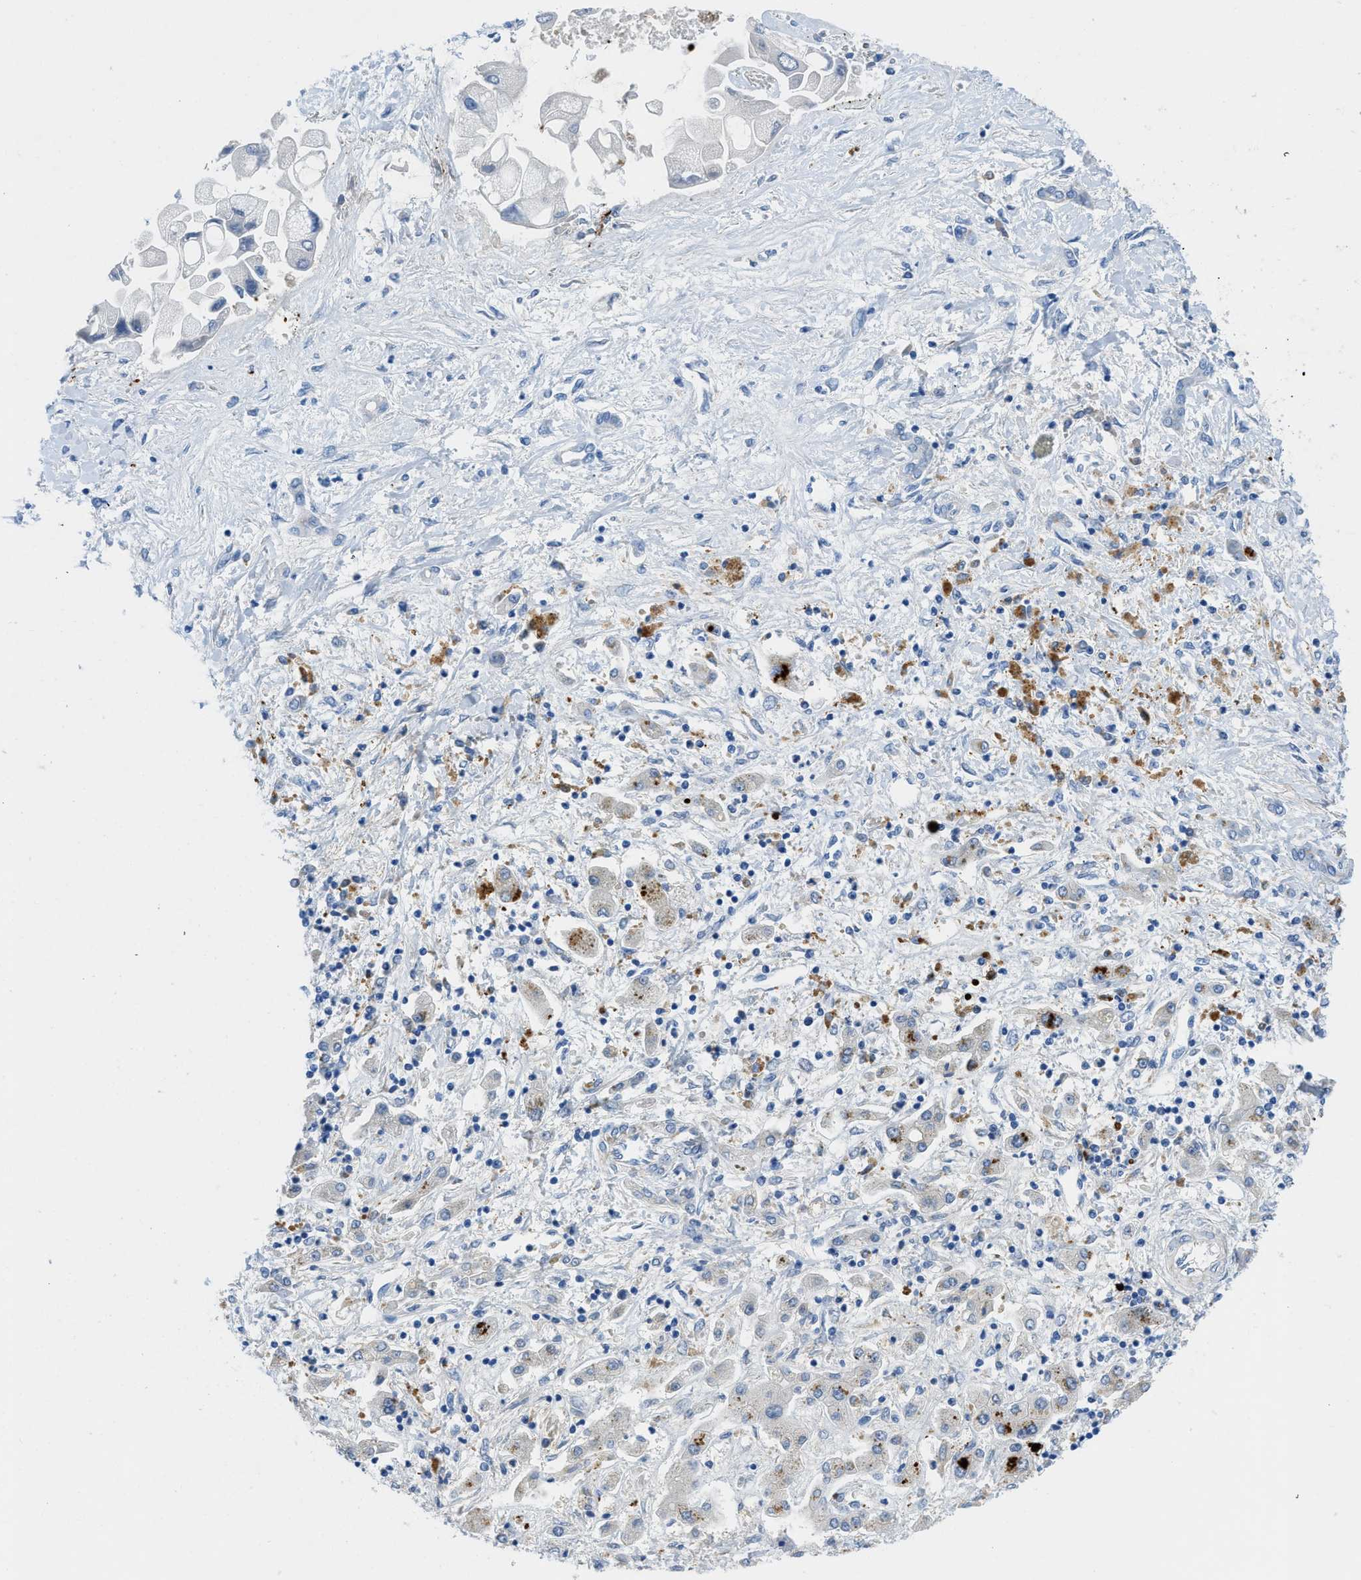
{"staining": {"intensity": "negative", "quantity": "none", "location": "none"}, "tissue": "liver cancer", "cell_type": "Tumor cells", "image_type": "cancer", "snomed": [{"axis": "morphology", "description": "Cholangiocarcinoma"}, {"axis": "topography", "description": "Liver"}], "caption": "This is an immunohistochemistry (IHC) image of liver cancer (cholangiocarcinoma). There is no positivity in tumor cells.", "gene": "XCR1", "patient": {"sex": "male", "age": 50}}